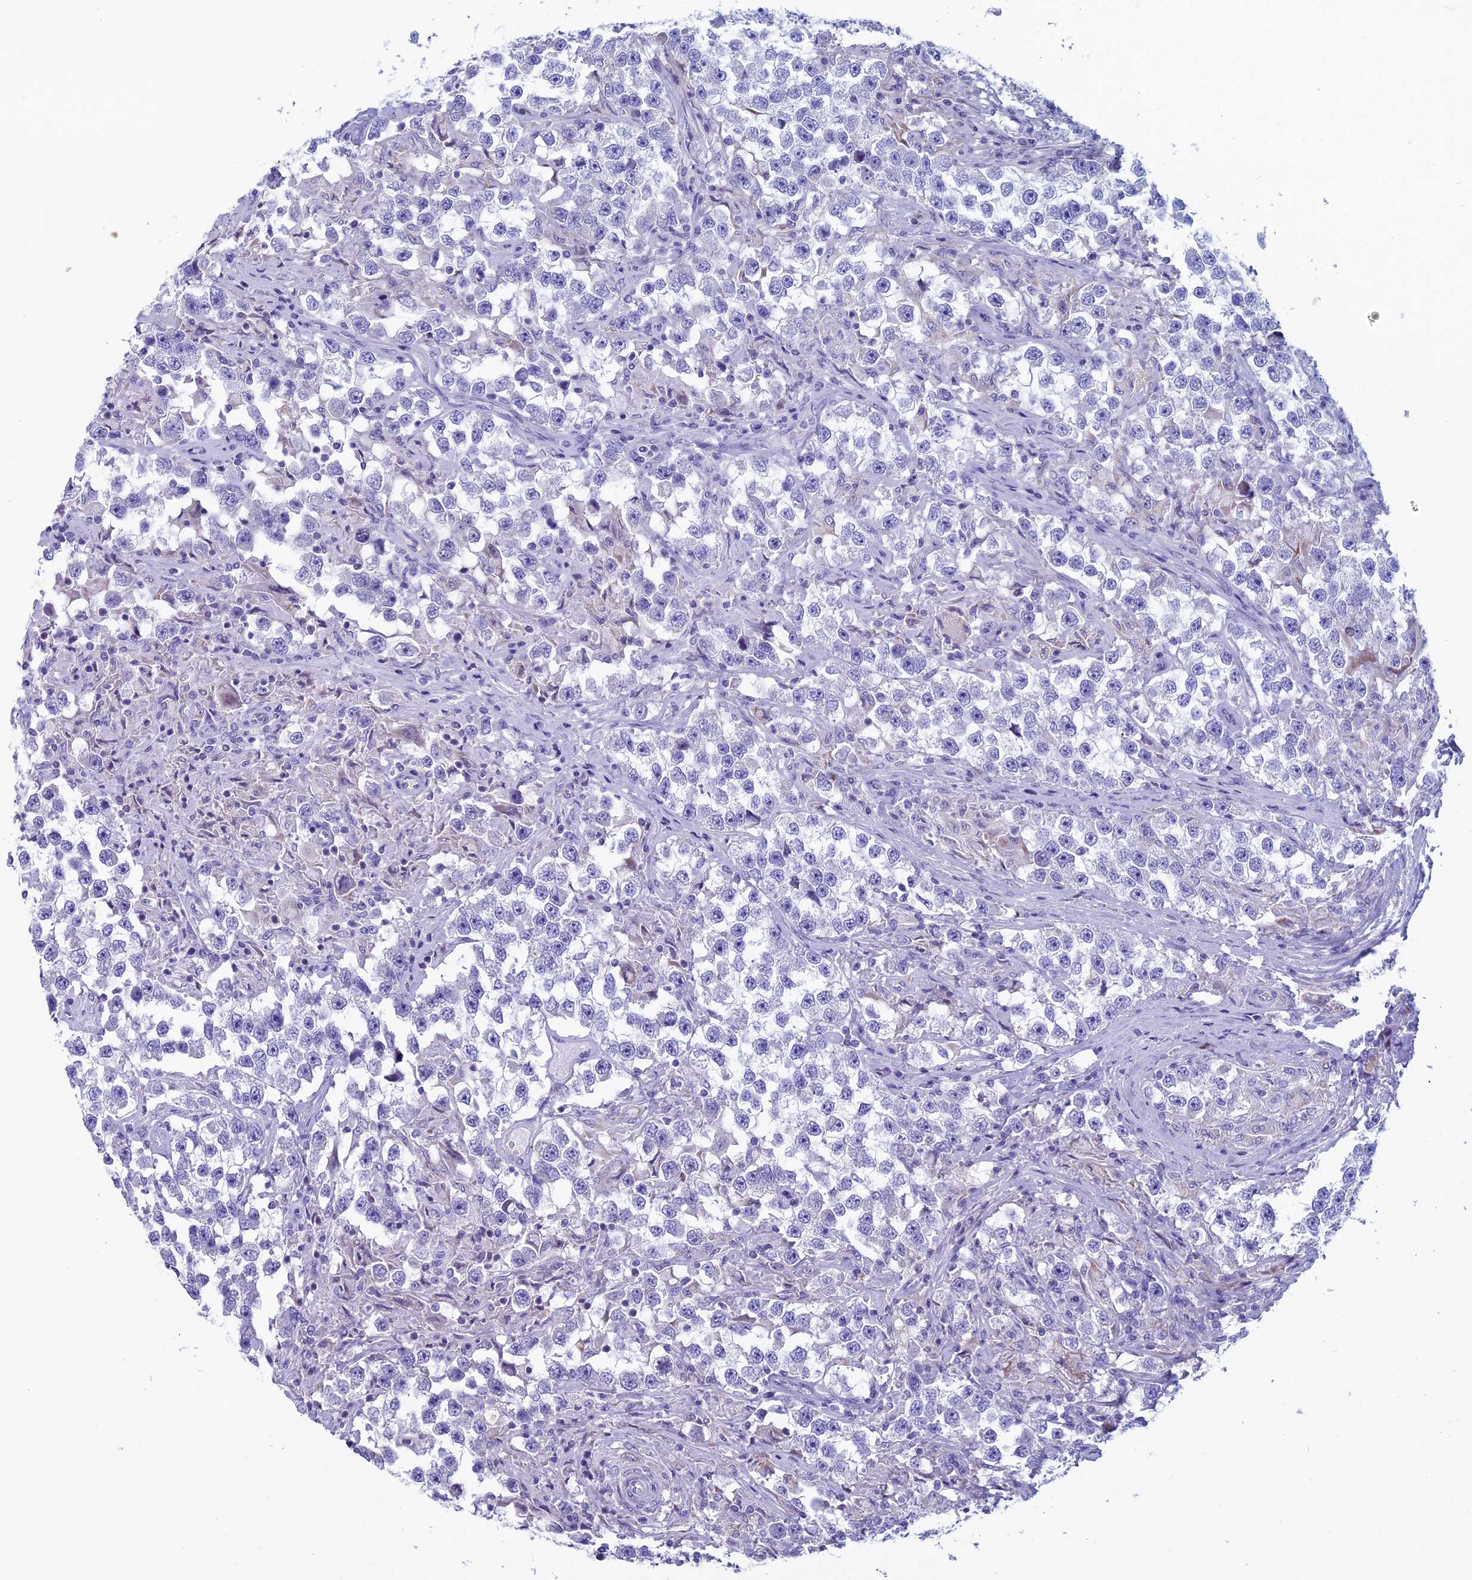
{"staining": {"intensity": "negative", "quantity": "none", "location": "none"}, "tissue": "testis cancer", "cell_type": "Tumor cells", "image_type": "cancer", "snomed": [{"axis": "morphology", "description": "Seminoma, NOS"}, {"axis": "topography", "description": "Testis"}], "caption": "Micrograph shows no significant protein staining in tumor cells of testis seminoma.", "gene": "ZNF563", "patient": {"sex": "male", "age": 46}}